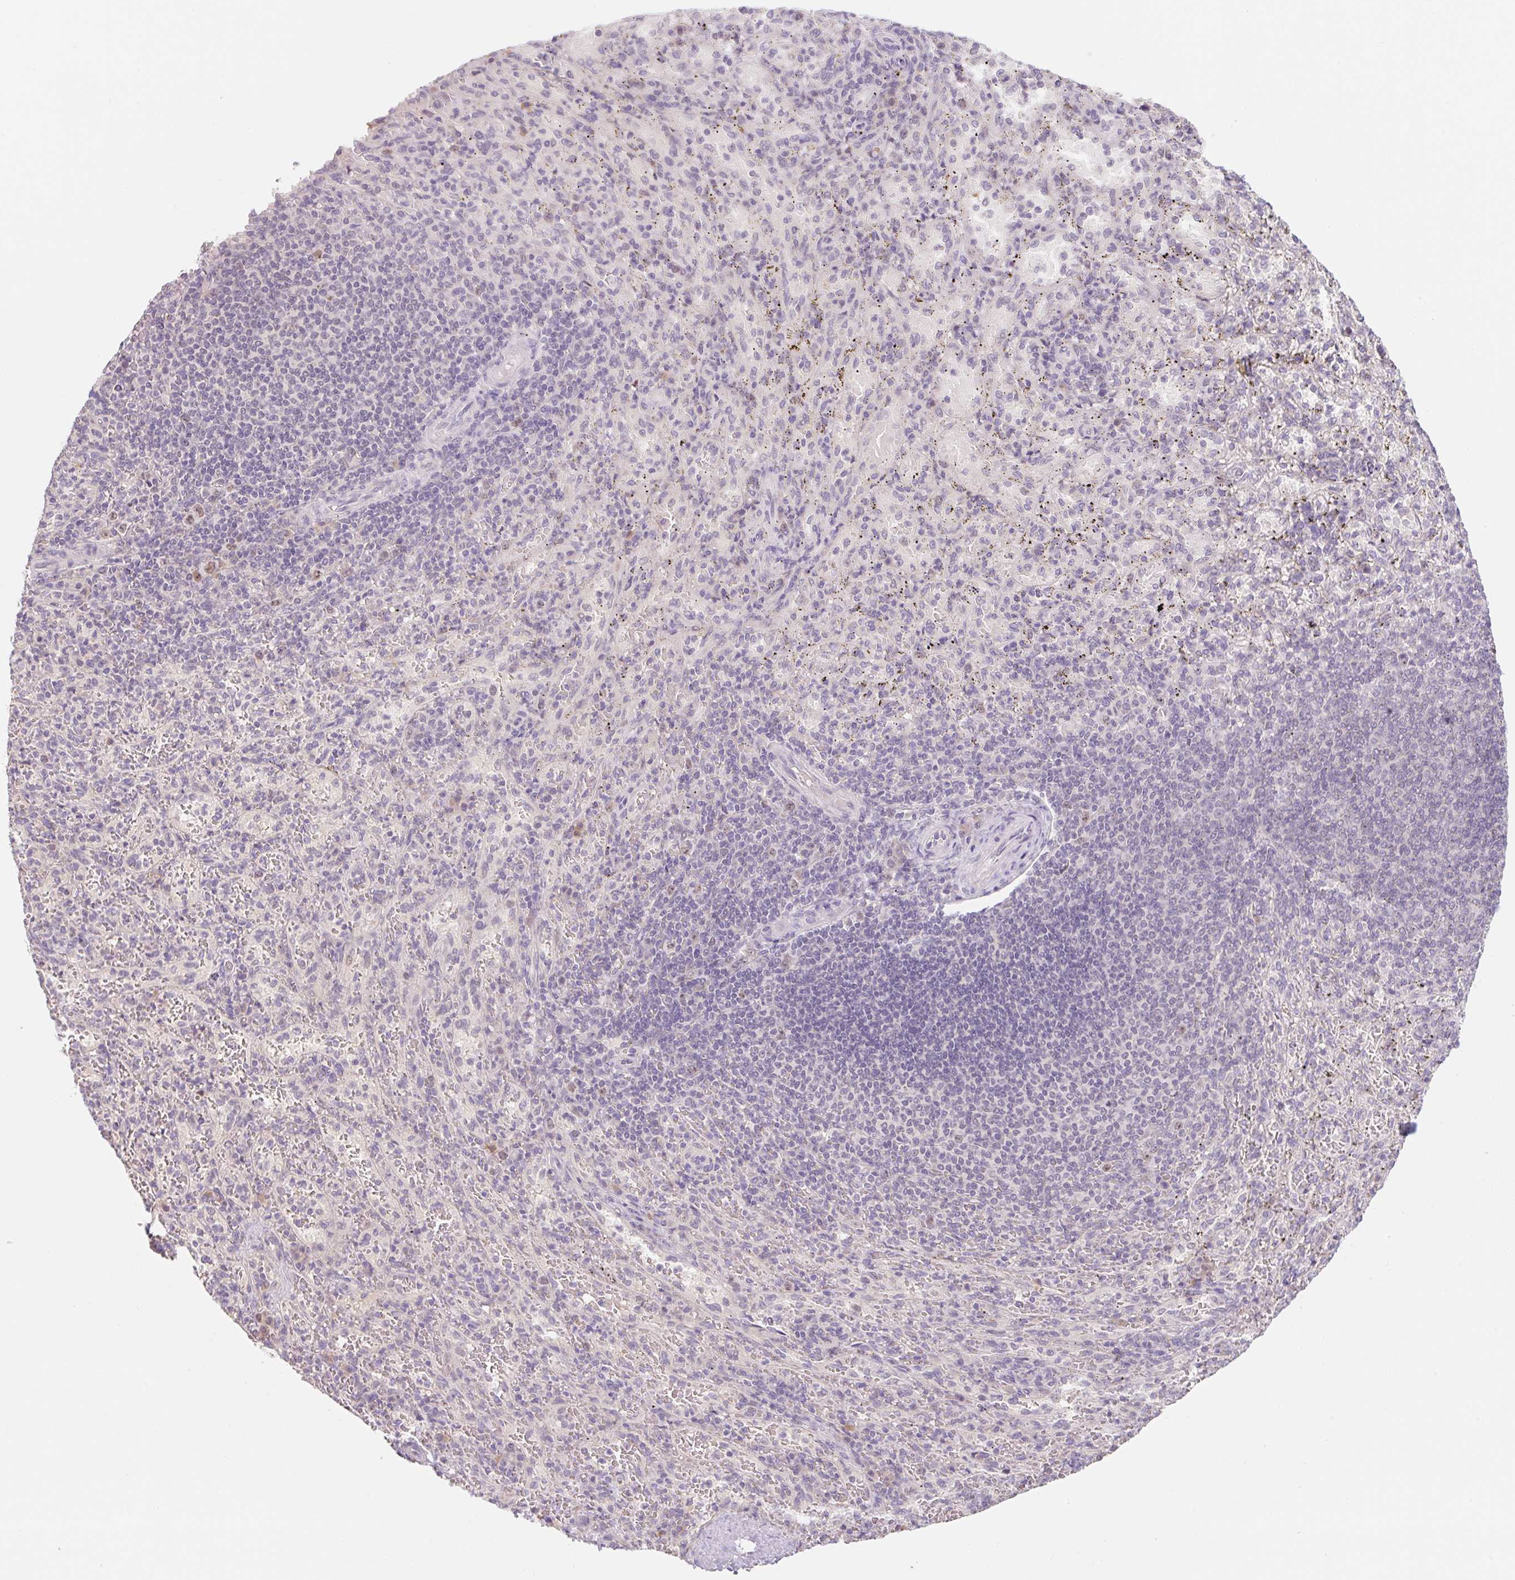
{"staining": {"intensity": "negative", "quantity": "none", "location": "none"}, "tissue": "spleen", "cell_type": "Cells in red pulp", "image_type": "normal", "snomed": [{"axis": "morphology", "description": "Normal tissue, NOS"}, {"axis": "topography", "description": "Spleen"}], "caption": "Protein analysis of unremarkable spleen demonstrates no significant positivity in cells in red pulp. (DAB immunohistochemistry, high magnification).", "gene": "MIA2", "patient": {"sex": "male", "age": 57}}